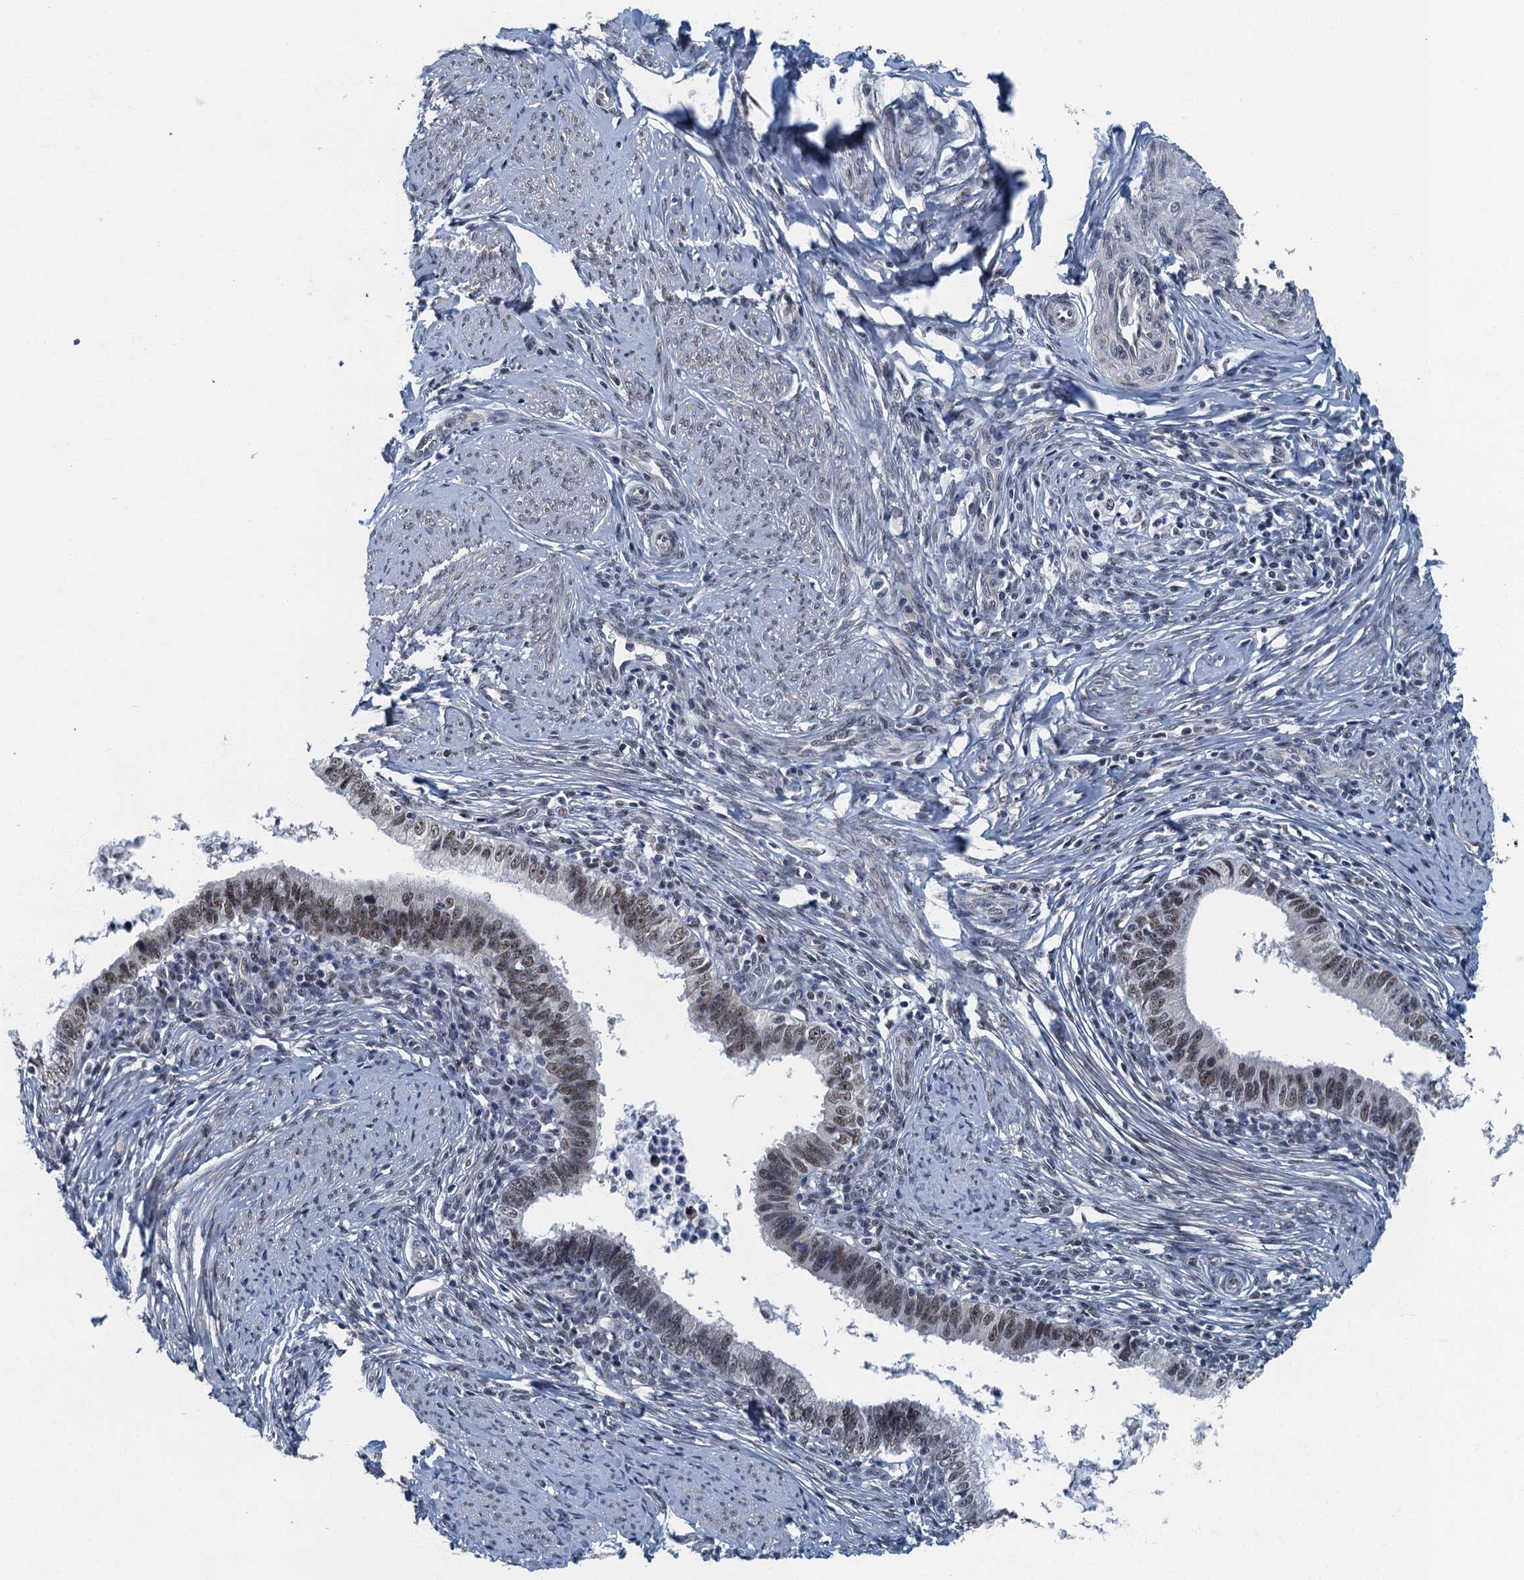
{"staining": {"intensity": "moderate", "quantity": ">75%", "location": "nuclear"}, "tissue": "cervical cancer", "cell_type": "Tumor cells", "image_type": "cancer", "snomed": [{"axis": "morphology", "description": "Adenocarcinoma, NOS"}, {"axis": "topography", "description": "Cervix"}], "caption": "Cervical cancer stained with a protein marker reveals moderate staining in tumor cells.", "gene": "GADL1", "patient": {"sex": "female", "age": 36}}